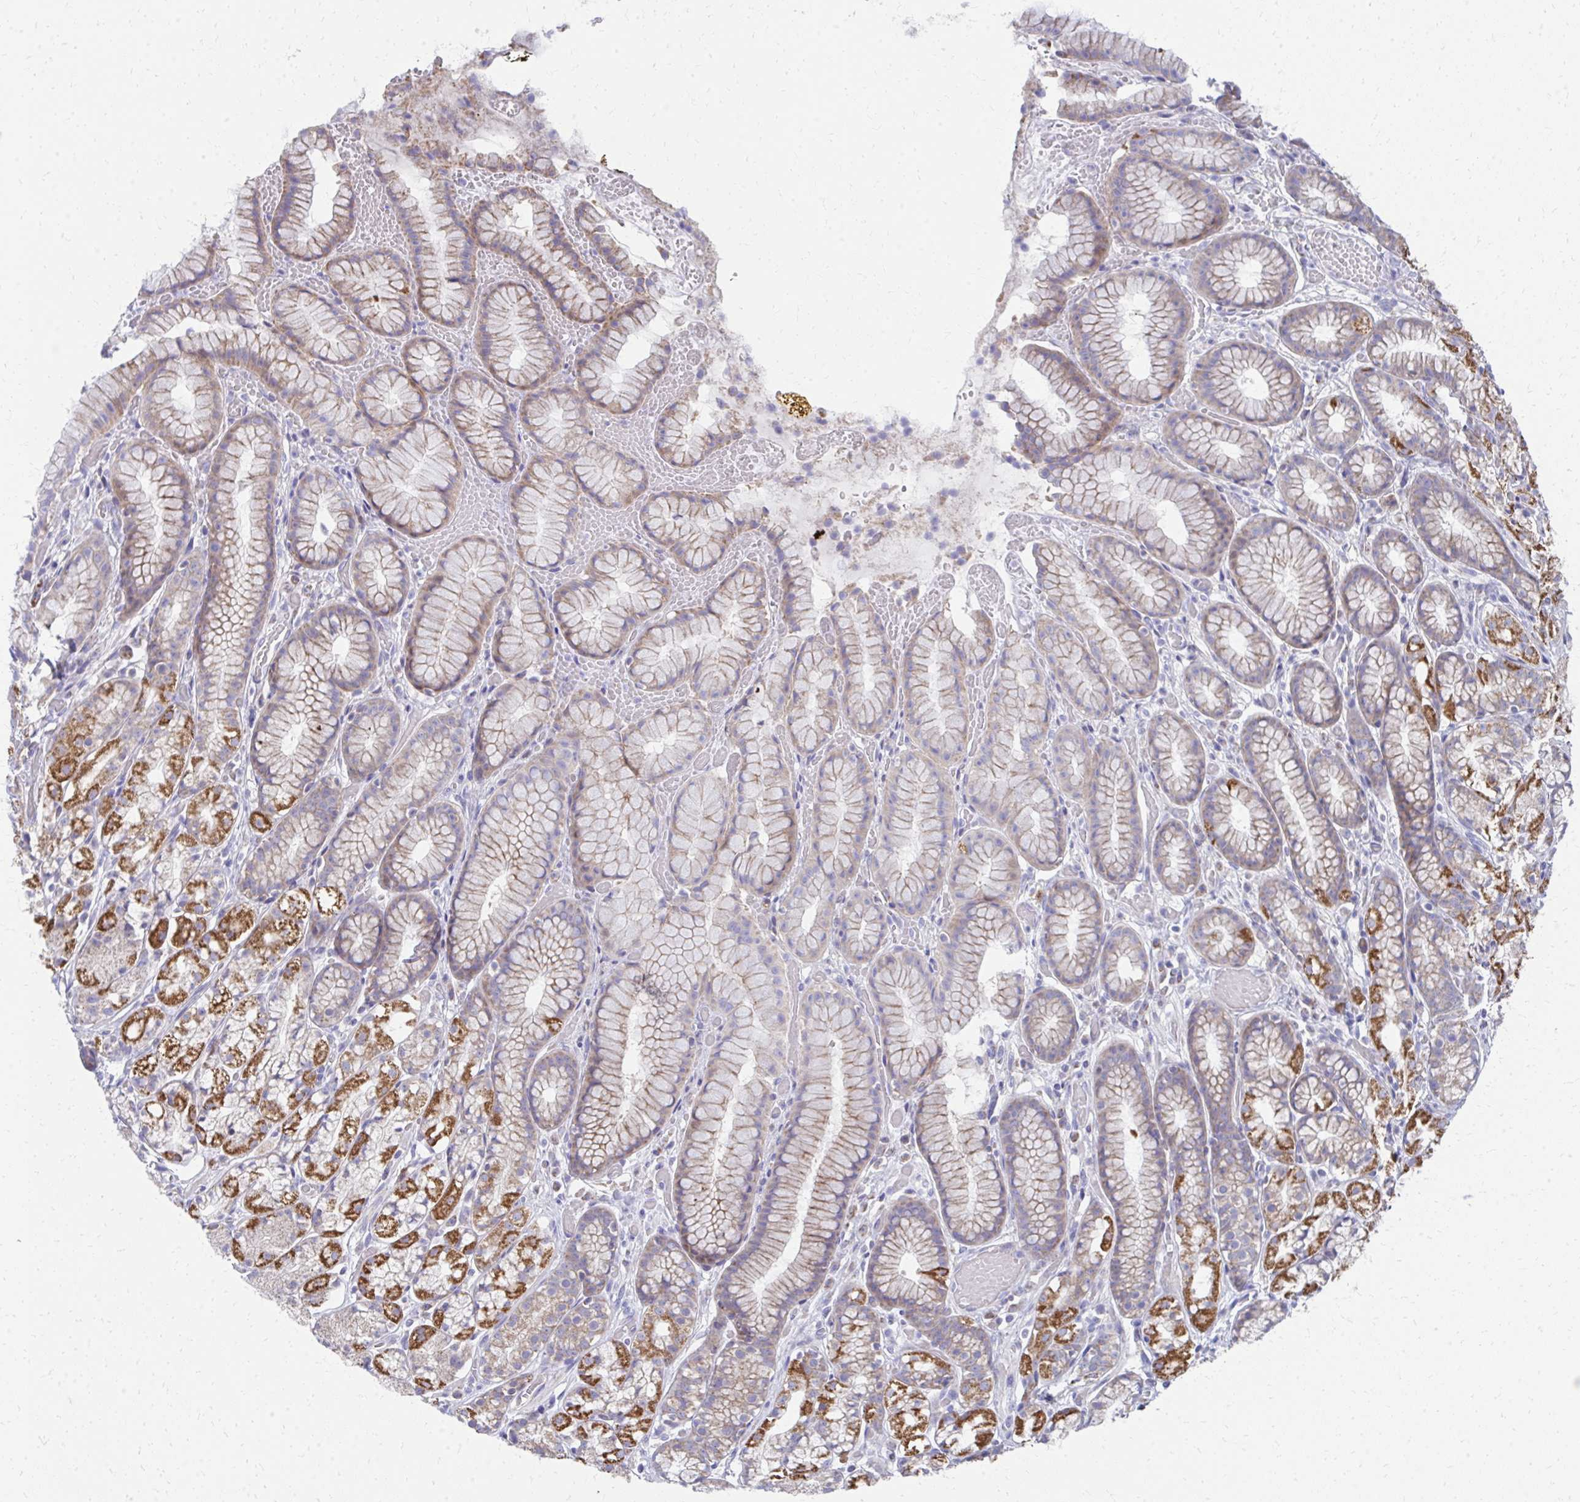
{"staining": {"intensity": "strong", "quantity": "25%-75%", "location": "cytoplasmic/membranous"}, "tissue": "stomach", "cell_type": "Glandular cells", "image_type": "normal", "snomed": [{"axis": "morphology", "description": "Normal tissue, NOS"}, {"axis": "topography", "description": "Smooth muscle"}, {"axis": "topography", "description": "Stomach"}], "caption": "IHC histopathology image of normal stomach: human stomach stained using immunohistochemistry reveals high levels of strong protein expression localized specifically in the cytoplasmic/membranous of glandular cells, appearing as a cytoplasmic/membranous brown color.", "gene": "IL37", "patient": {"sex": "male", "age": 70}}